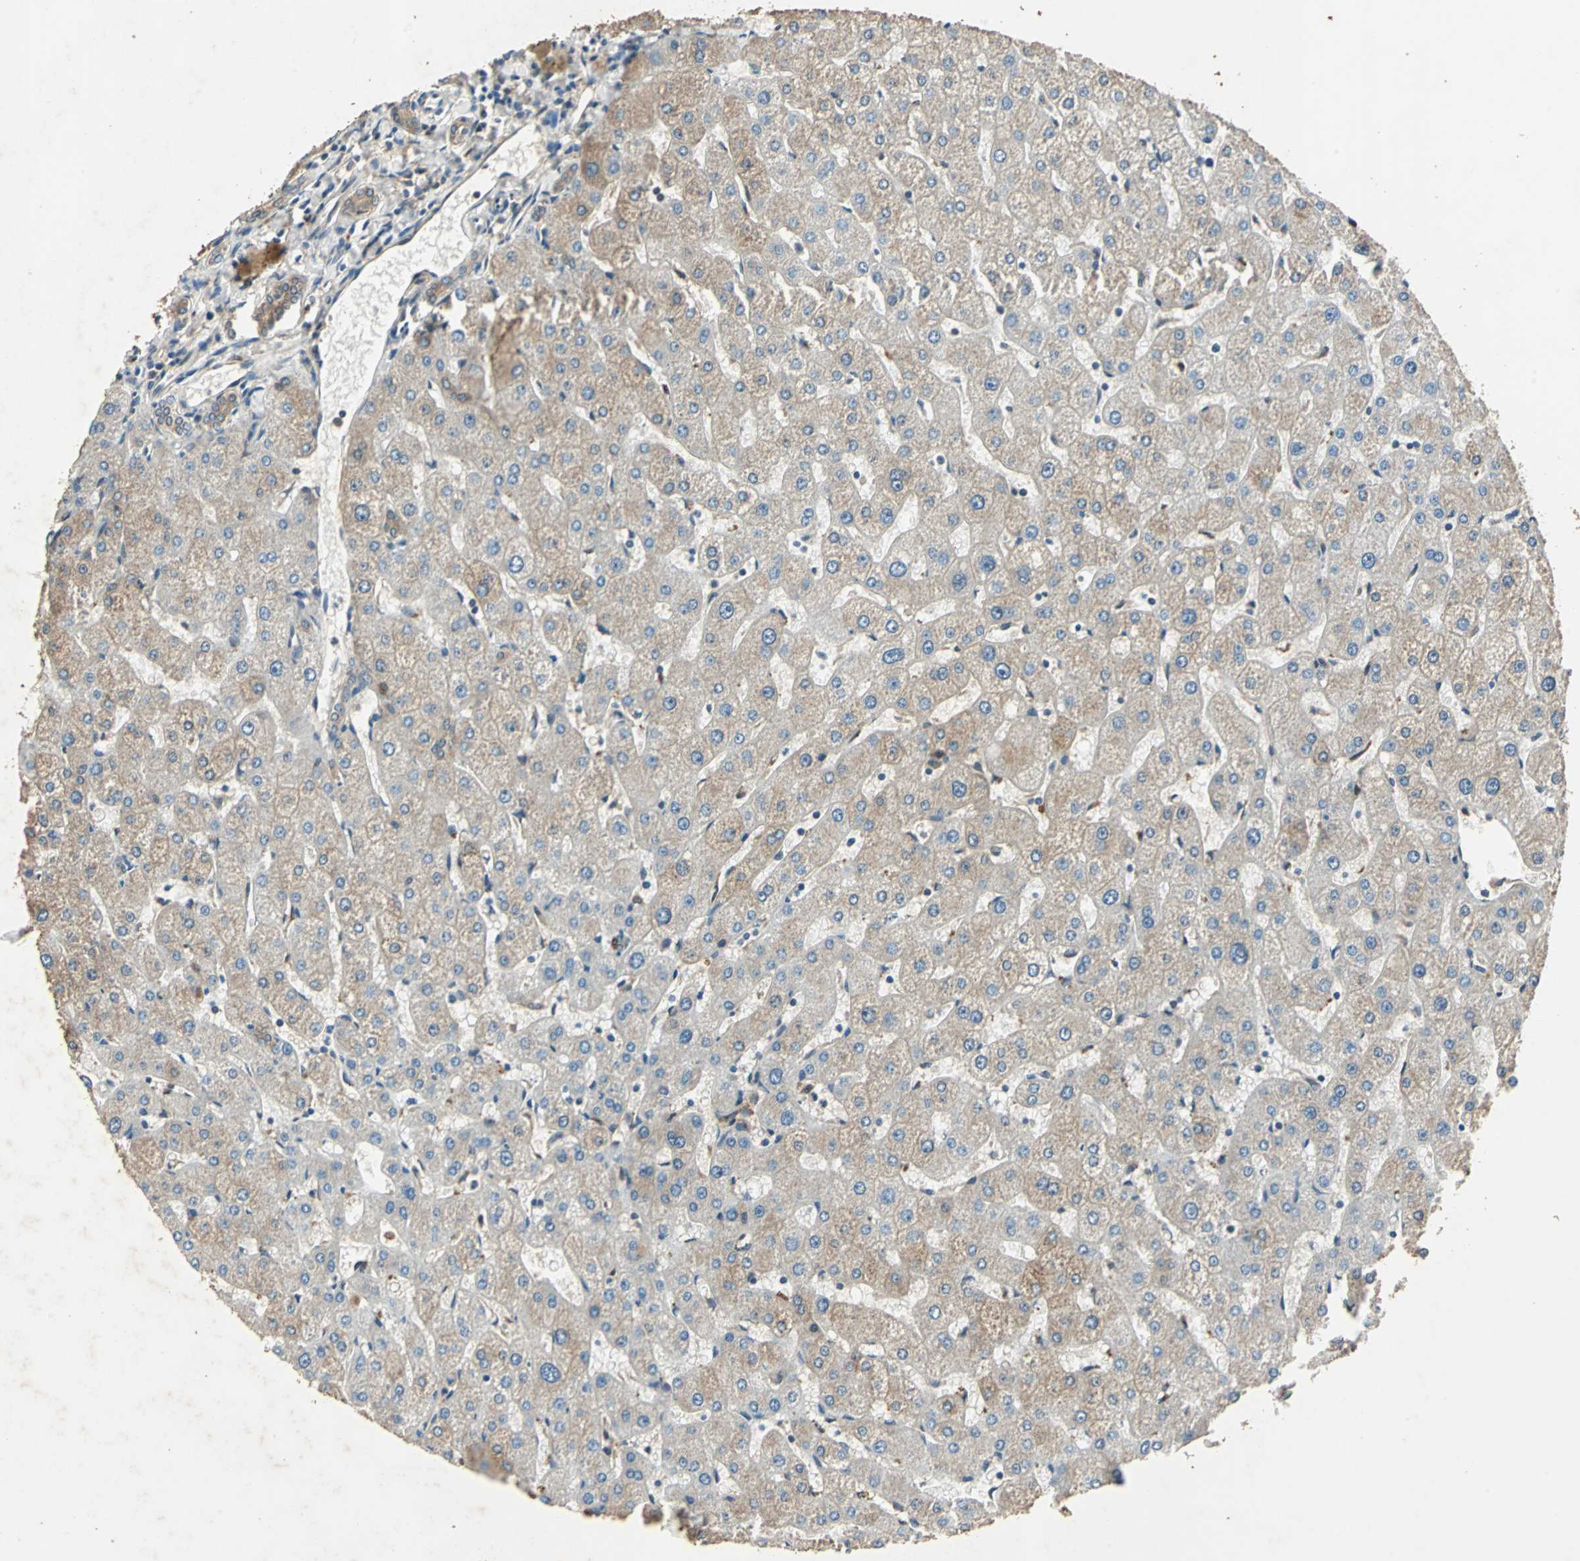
{"staining": {"intensity": "weak", "quantity": ">75%", "location": "cytoplasmic/membranous"}, "tissue": "liver", "cell_type": "Cholangiocytes", "image_type": "normal", "snomed": [{"axis": "morphology", "description": "Normal tissue, NOS"}, {"axis": "topography", "description": "Liver"}], "caption": "The photomicrograph displays staining of benign liver, revealing weak cytoplasmic/membranous protein staining (brown color) within cholangiocytes.", "gene": "RRM2B", "patient": {"sex": "male", "age": 67}}